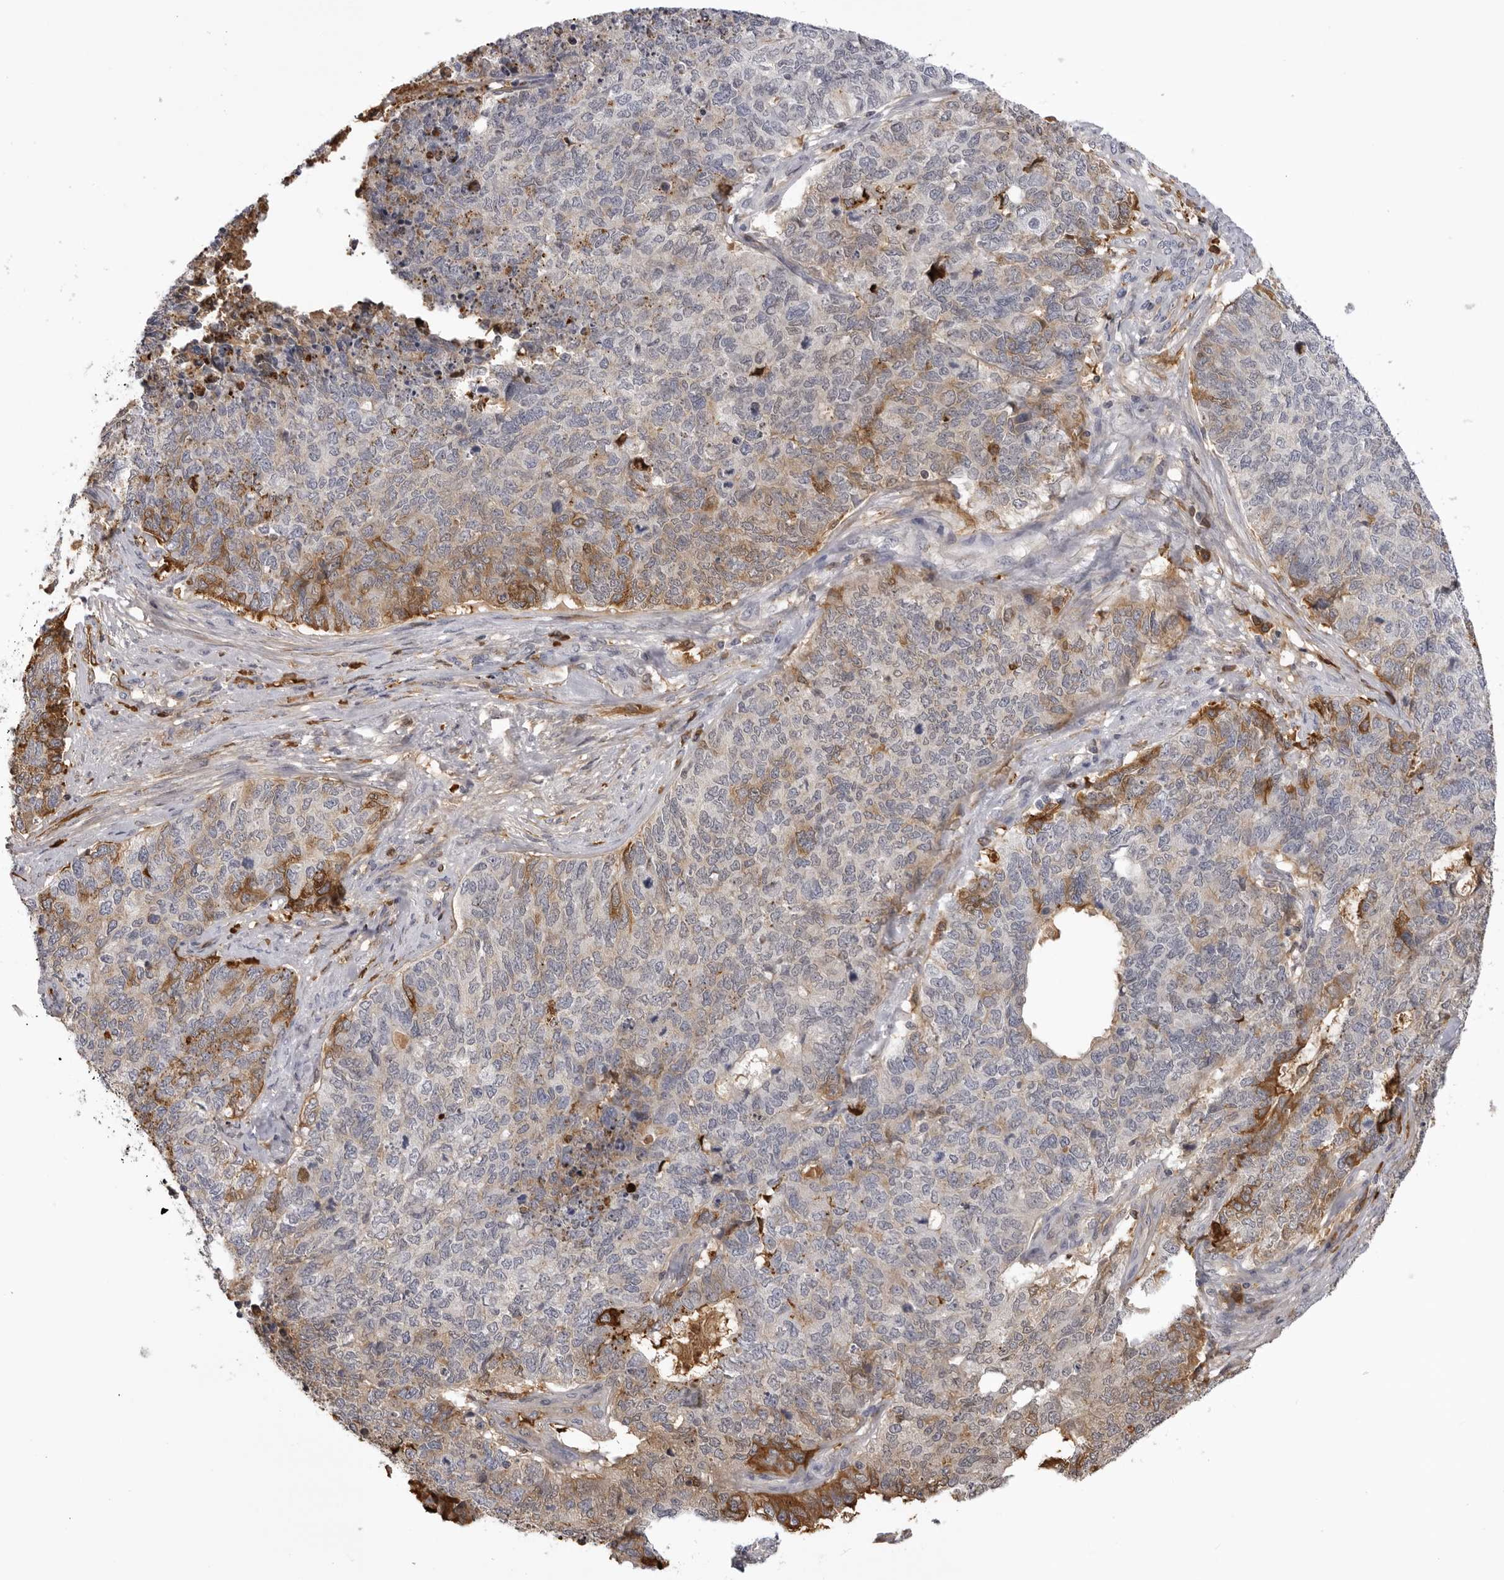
{"staining": {"intensity": "moderate", "quantity": "<25%", "location": "cytoplasmic/membranous"}, "tissue": "cervical cancer", "cell_type": "Tumor cells", "image_type": "cancer", "snomed": [{"axis": "morphology", "description": "Squamous cell carcinoma, NOS"}, {"axis": "topography", "description": "Cervix"}], "caption": "Moderate cytoplasmic/membranous protein positivity is identified in approximately <25% of tumor cells in cervical cancer (squamous cell carcinoma).", "gene": "PLEKHF2", "patient": {"sex": "female", "age": 63}}